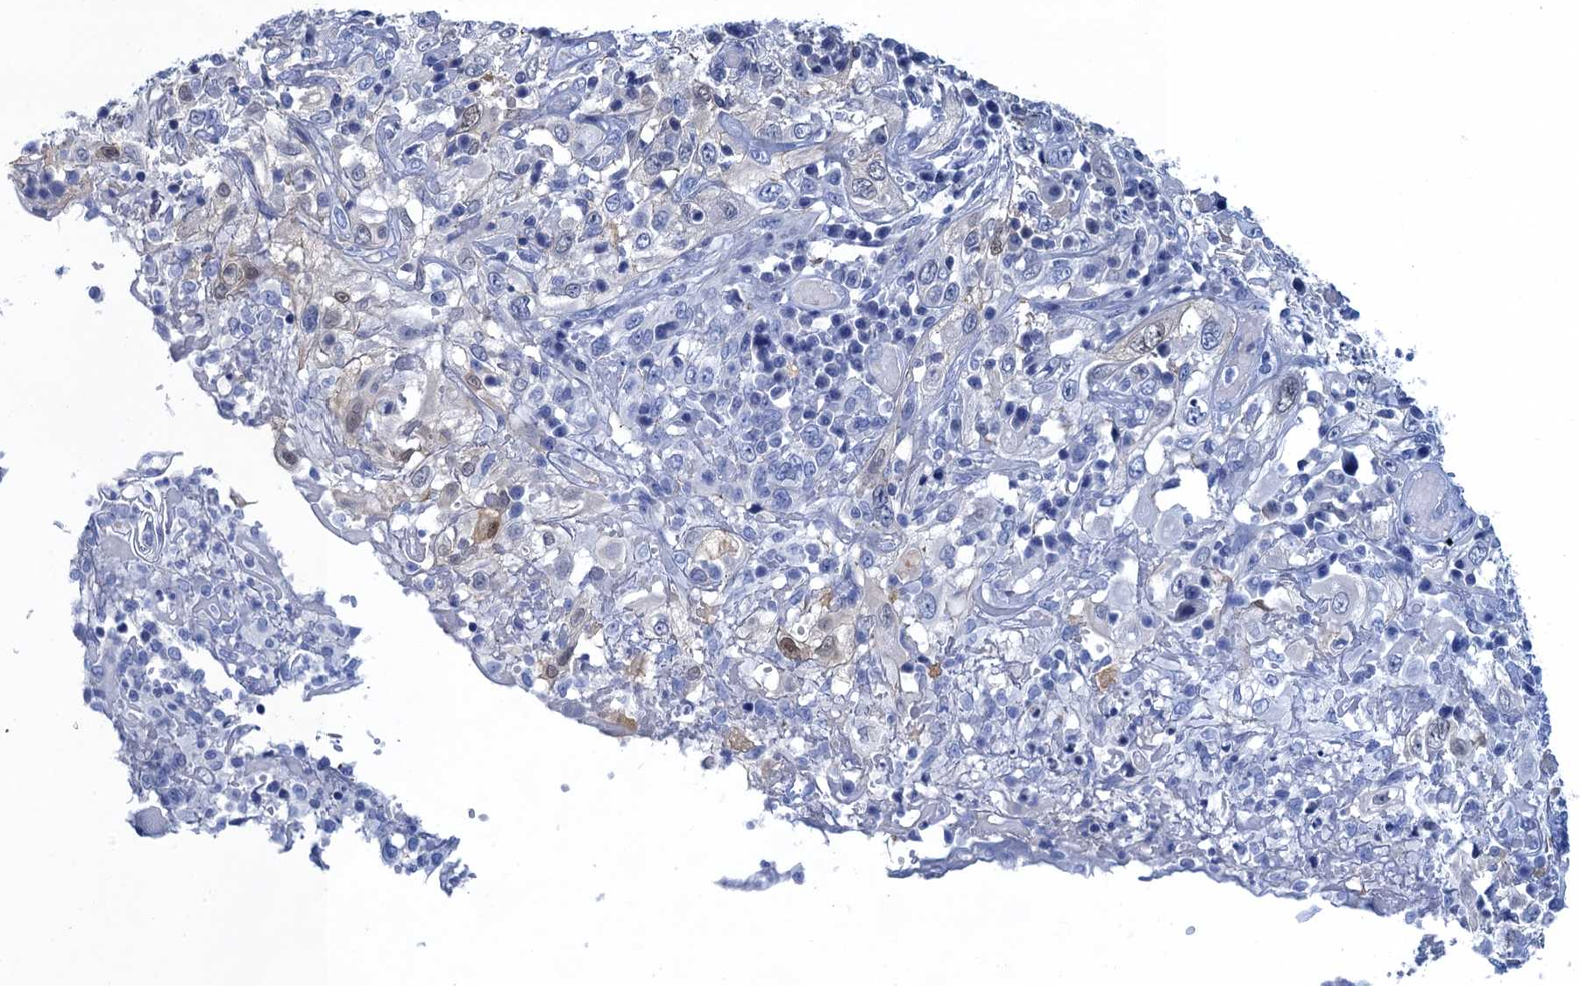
{"staining": {"intensity": "moderate", "quantity": "<25%", "location": "nuclear"}, "tissue": "cervical cancer", "cell_type": "Tumor cells", "image_type": "cancer", "snomed": [{"axis": "morphology", "description": "Squamous cell carcinoma, NOS"}, {"axis": "topography", "description": "Cervix"}], "caption": "A brown stain highlights moderate nuclear staining of a protein in cervical cancer (squamous cell carcinoma) tumor cells.", "gene": "CALML5", "patient": {"sex": "female", "age": 46}}